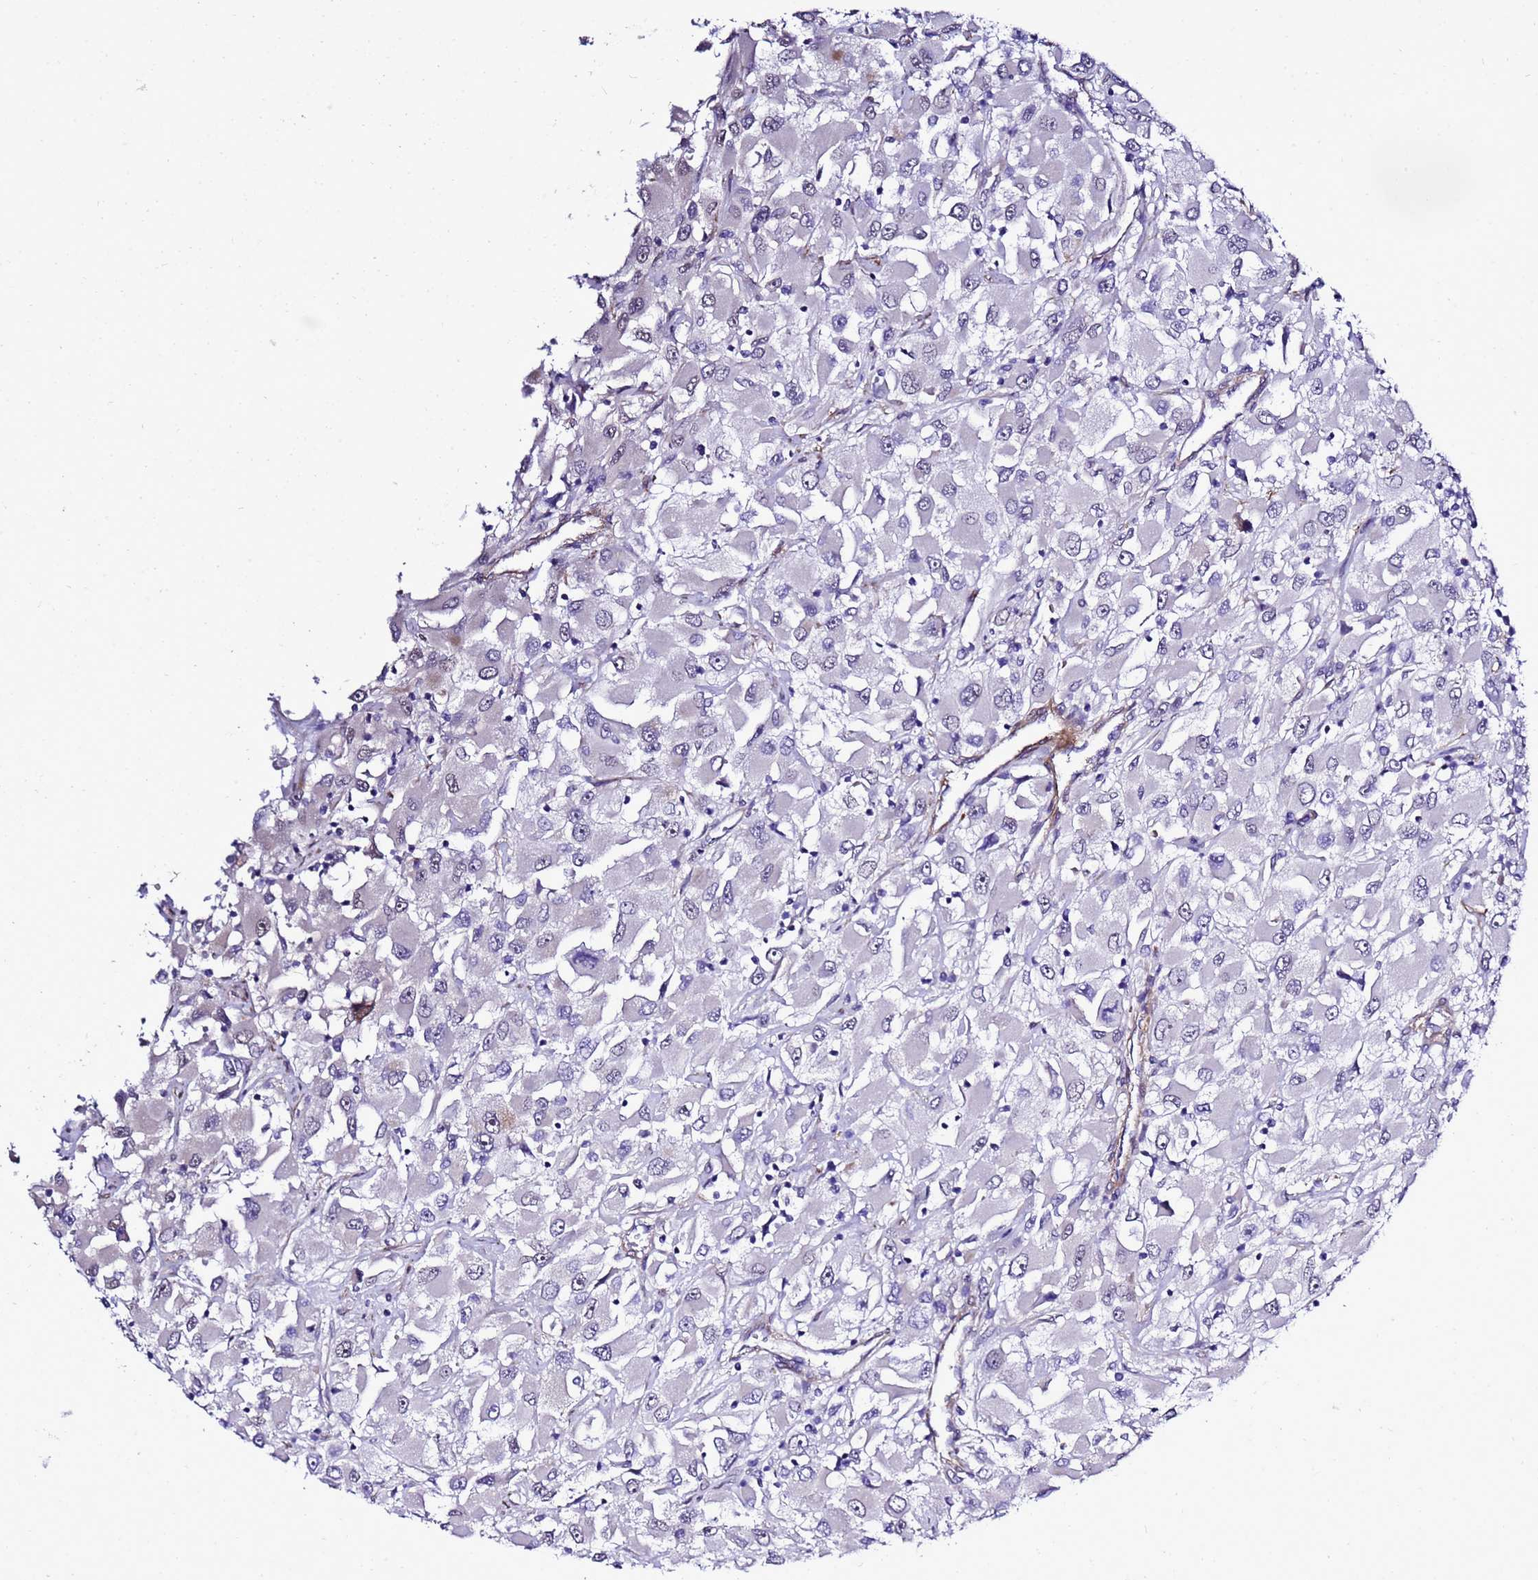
{"staining": {"intensity": "negative", "quantity": "none", "location": "none"}, "tissue": "renal cancer", "cell_type": "Tumor cells", "image_type": "cancer", "snomed": [{"axis": "morphology", "description": "Adenocarcinoma, NOS"}, {"axis": "topography", "description": "Kidney"}], "caption": "DAB (3,3'-diaminobenzidine) immunohistochemical staining of renal cancer displays no significant expression in tumor cells.", "gene": "GZF1", "patient": {"sex": "female", "age": 52}}